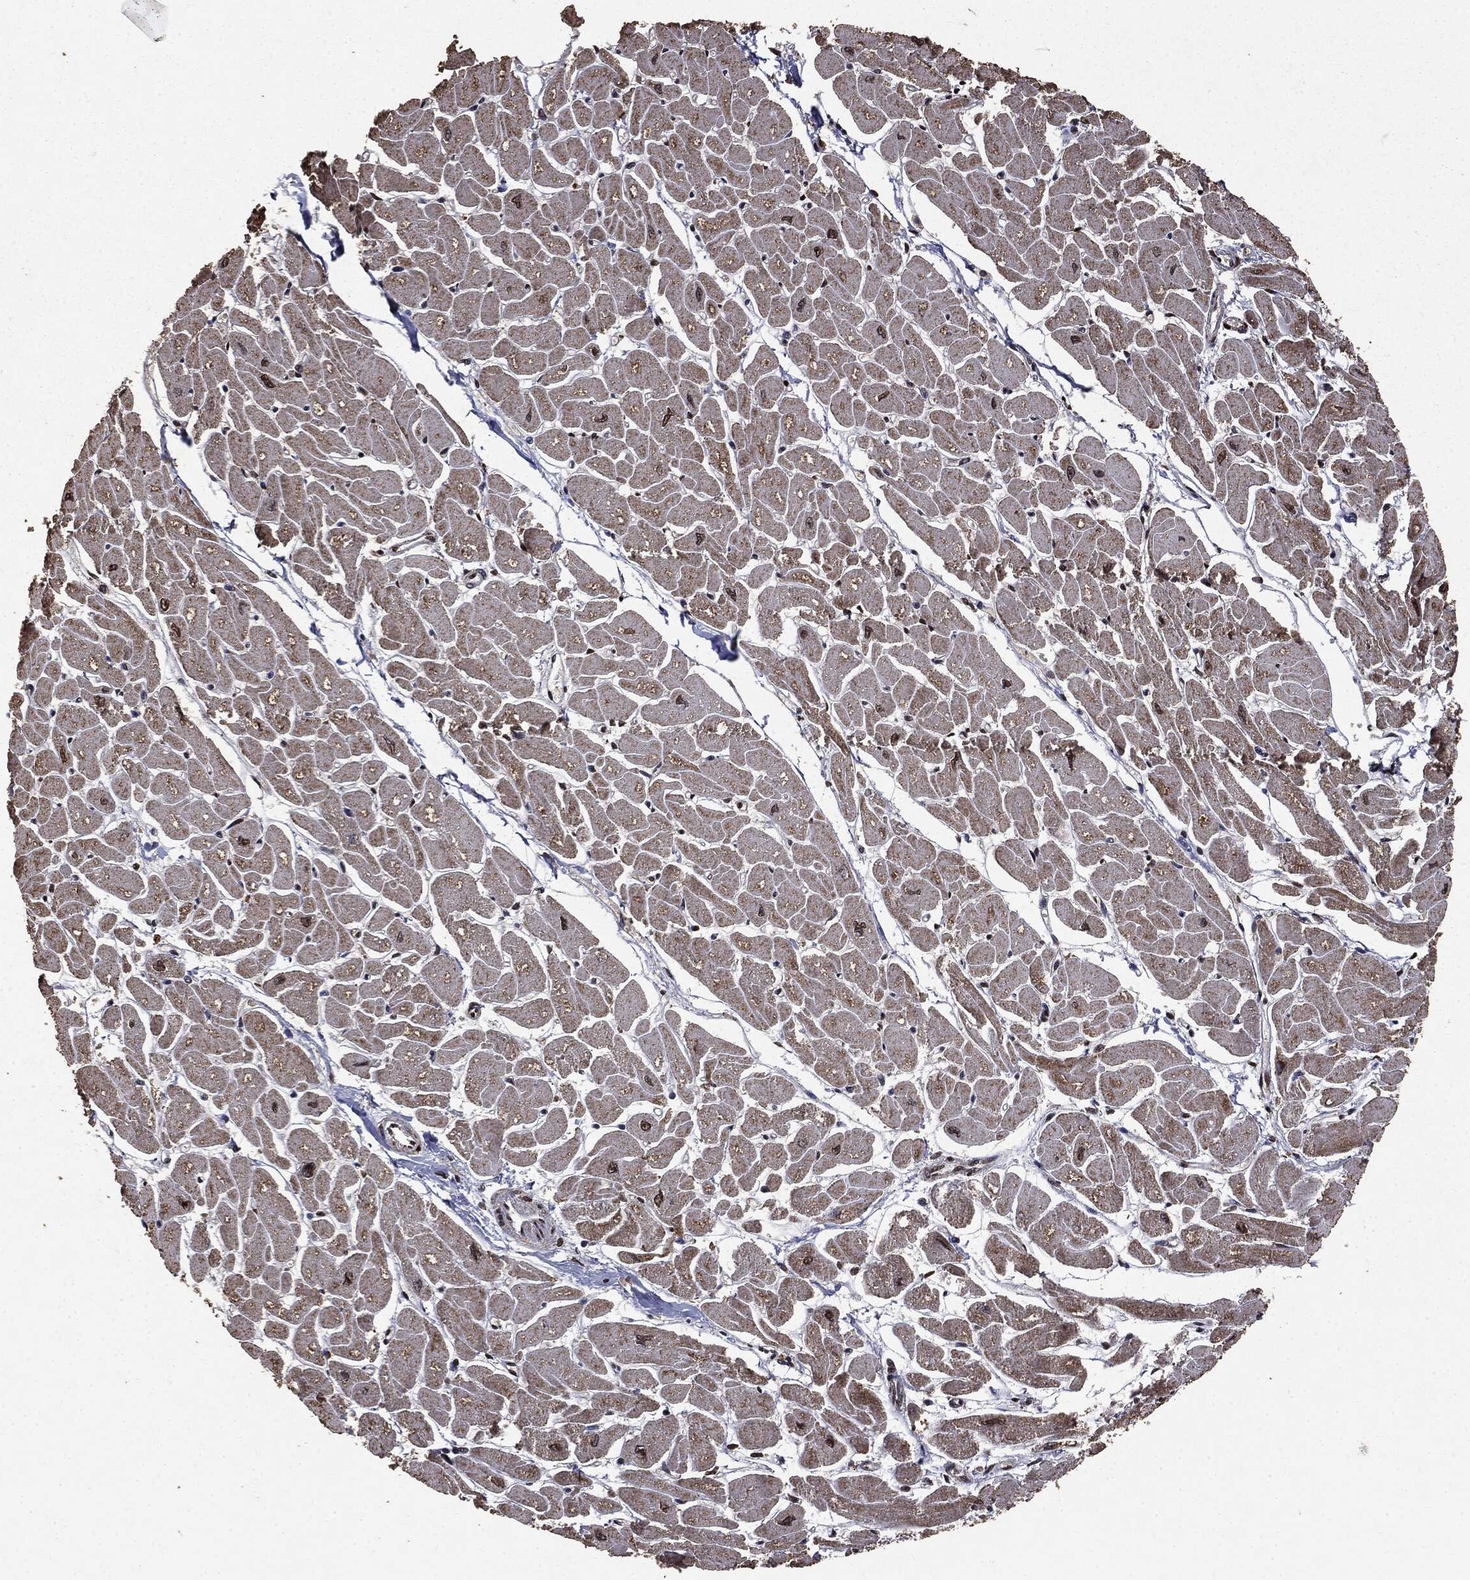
{"staining": {"intensity": "moderate", "quantity": ">75%", "location": "cytoplasmic/membranous,nuclear"}, "tissue": "heart muscle", "cell_type": "Cardiomyocytes", "image_type": "normal", "snomed": [{"axis": "morphology", "description": "Normal tissue, NOS"}, {"axis": "topography", "description": "Heart"}], "caption": "Protein staining of unremarkable heart muscle shows moderate cytoplasmic/membranous,nuclear expression in about >75% of cardiomyocytes.", "gene": "PPP6R2", "patient": {"sex": "male", "age": 57}}